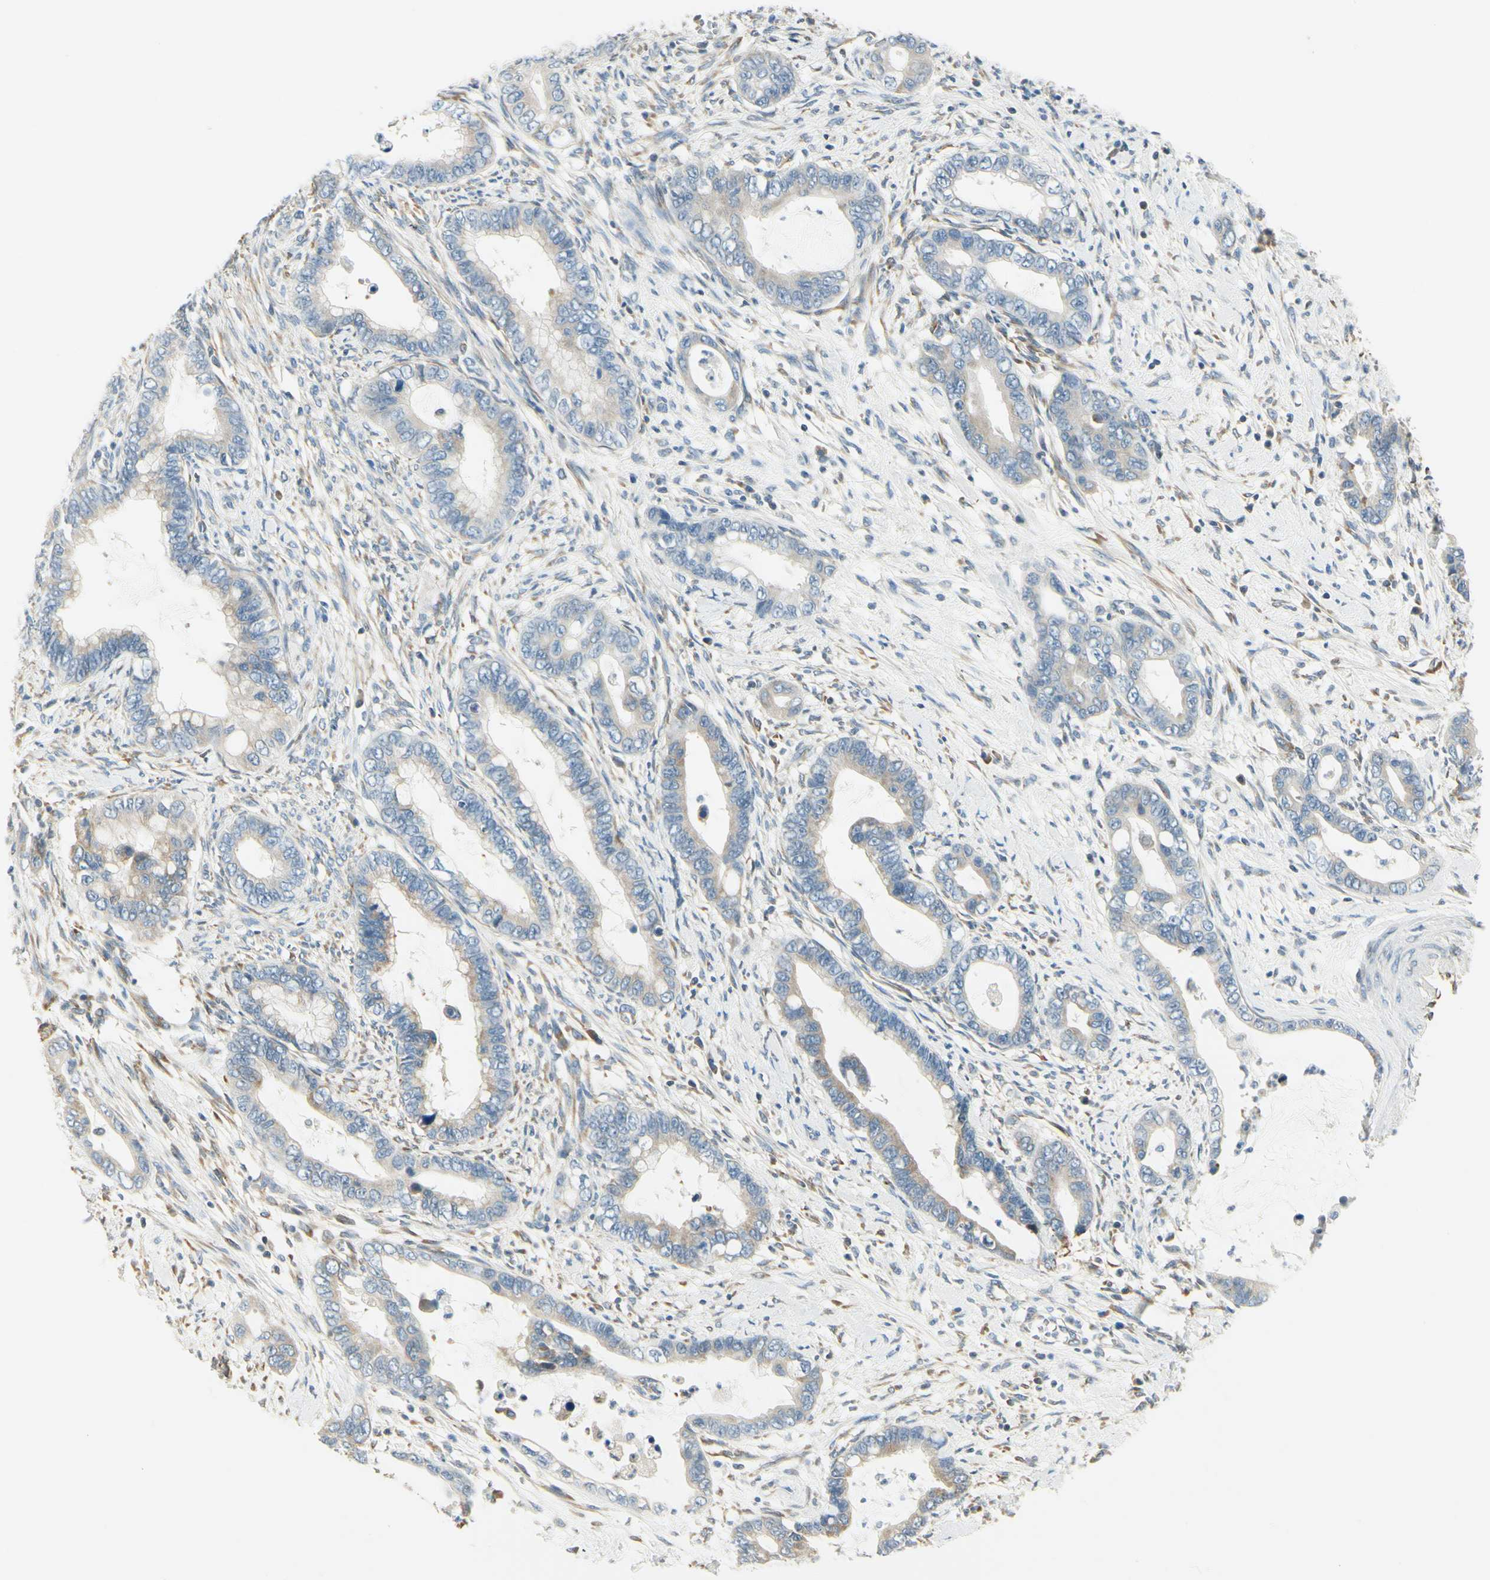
{"staining": {"intensity": "weak", "quantity": "<25%", "location": "cytoplasmic/membranous"}, "tissue": "cervical cancer", "cell_type": "Tumor cells", "image_type": "cancer", "snomed": [{"axis": "morphology", "description": "Adenocarcinoma, NOS"}, {"axis": "topography", "description": "Cervix"}], "caption": "An immunohistochemistry micrograph of cervical cancer is shown. There is no staining in tumor cells of cervical cancer.", "gene": "IGDCC4", "patient": {"sex": "female", "age": 44}}